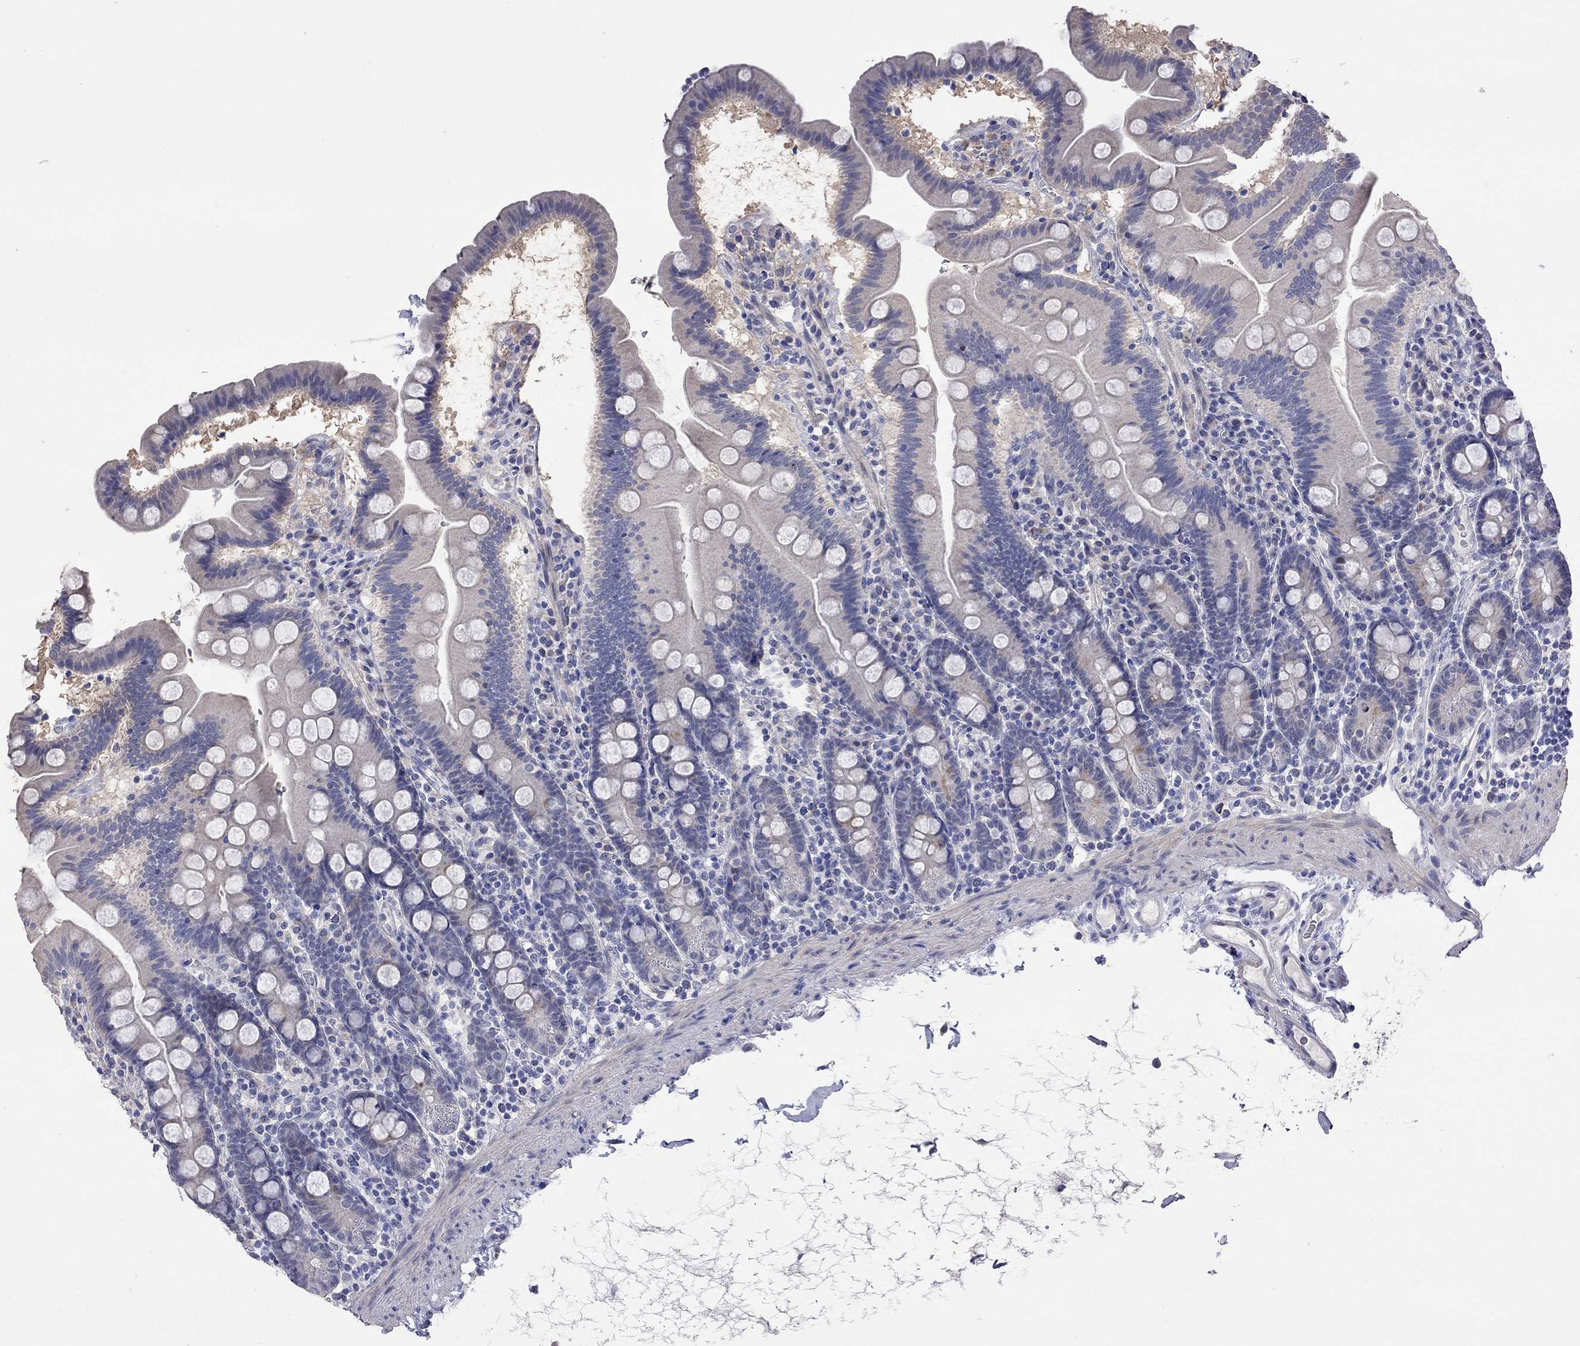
{"staining": {"intensity": "negative", "quantity": "none", "location": "none"}, "tissue": "duodenum", "cell_type": "Glandular cells", "image_type": "normal", "snomed": [{"axis": "morphology", "description": "Normal tissue, NOS"}, {"axis": "topography", "description": "Duodenum"}], "caption": "Immunohistochemistry (IHC) image of benign human duodenum stained for a protein (brown), which exhibits no positivity in glandular cells.", "gene": "CKAP2", "patient": {"sex": "male", "age": 59}}